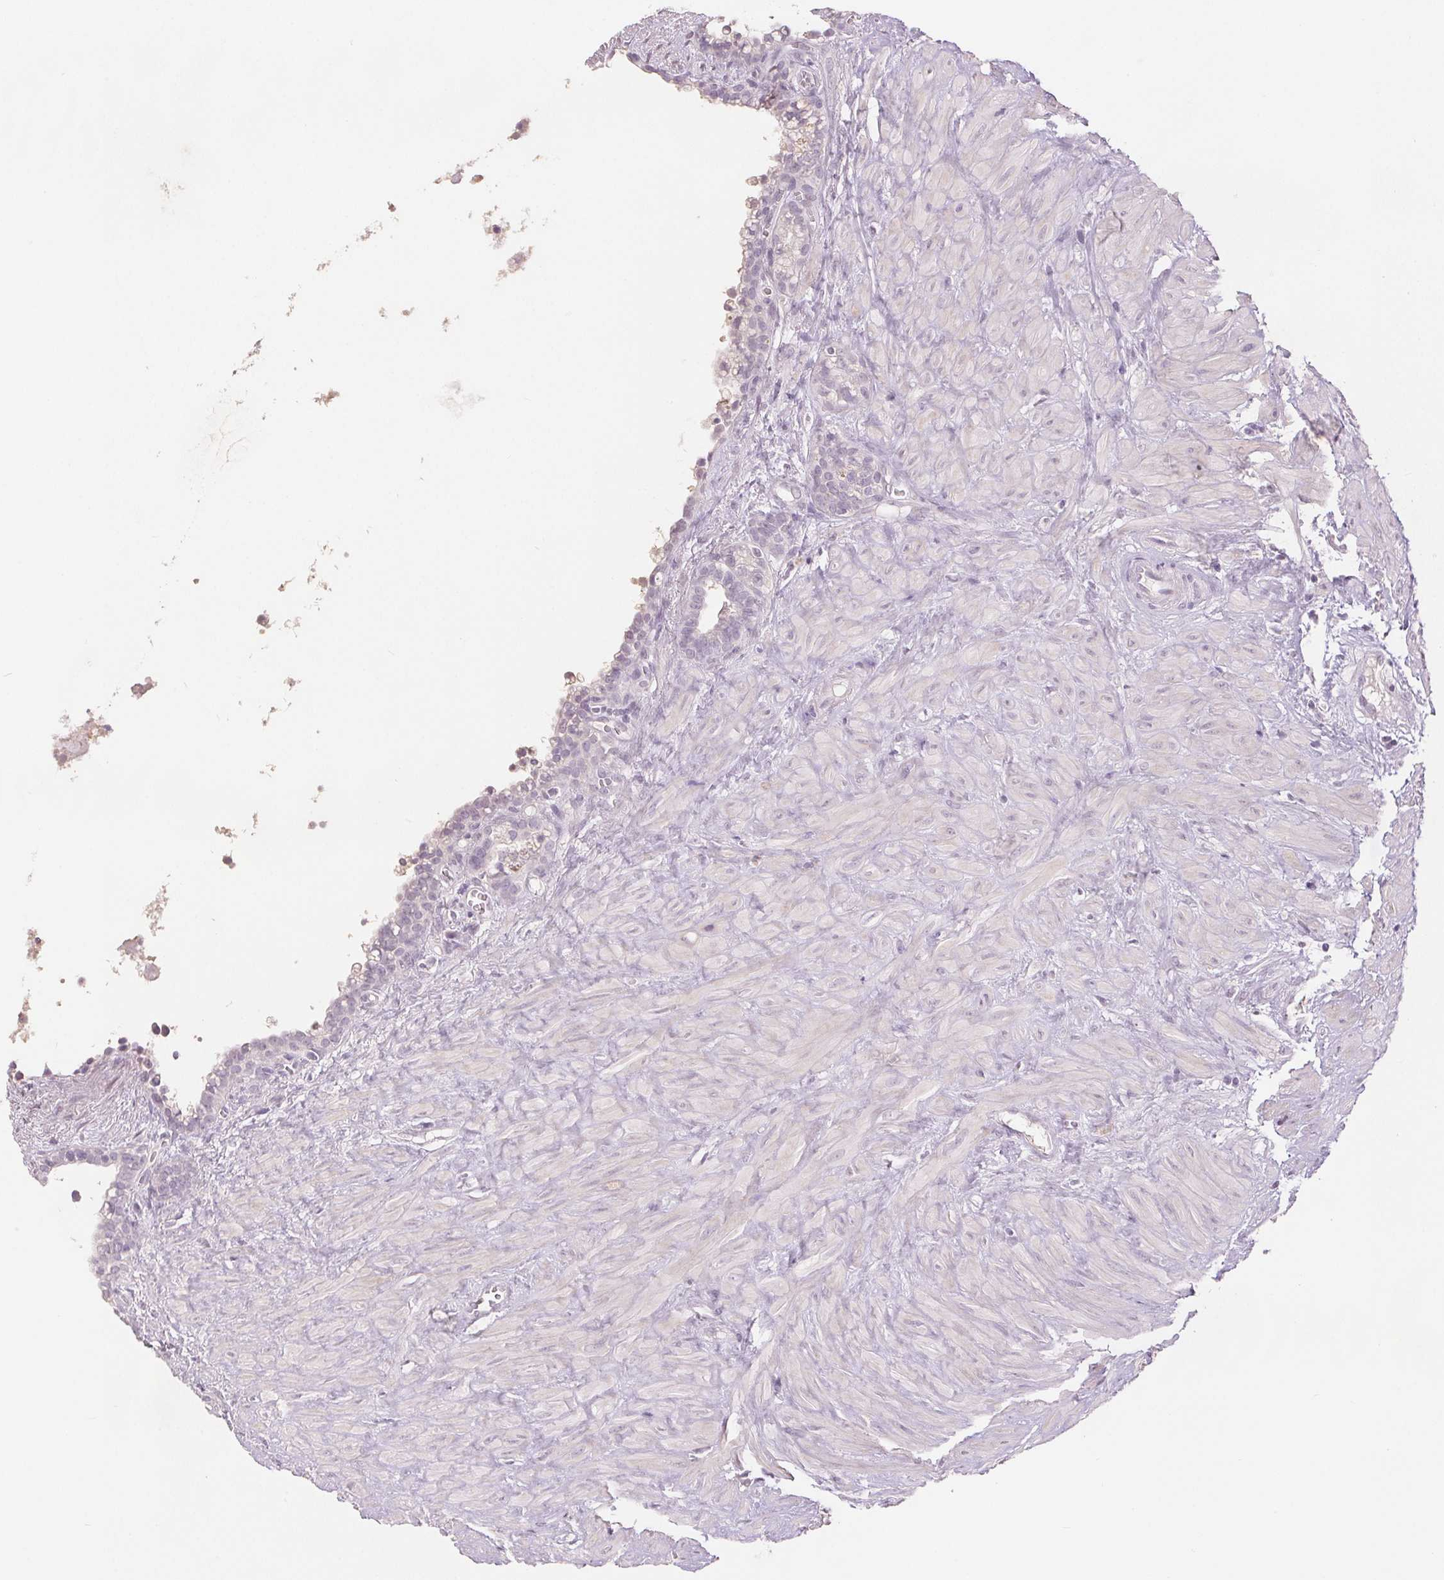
{"staining": {"intensity": "negative", "quantity": "none", "location": "none"}, "tissue": "seminal vesicle", "cell_type": "Glandular cells", "image_type": "normal", "snomed": [{"axis": "morphology", "description": "Normal tissue, NOS"}, {"axis": "topography", "description": "Seminal veicle"}], "caption": "DAB (3,3'-diaminobenzidine) immunohistochemical staining of unremarkable human seminal vesicle shows no significant positivity in glandular cells. (Stains: DAB IHC with hematoxylin counter stain, Microscopy: brightfield microscopy at high magnification).", "gene": "SLC27A5", "patient": {"sex": "male", "age": 76}}